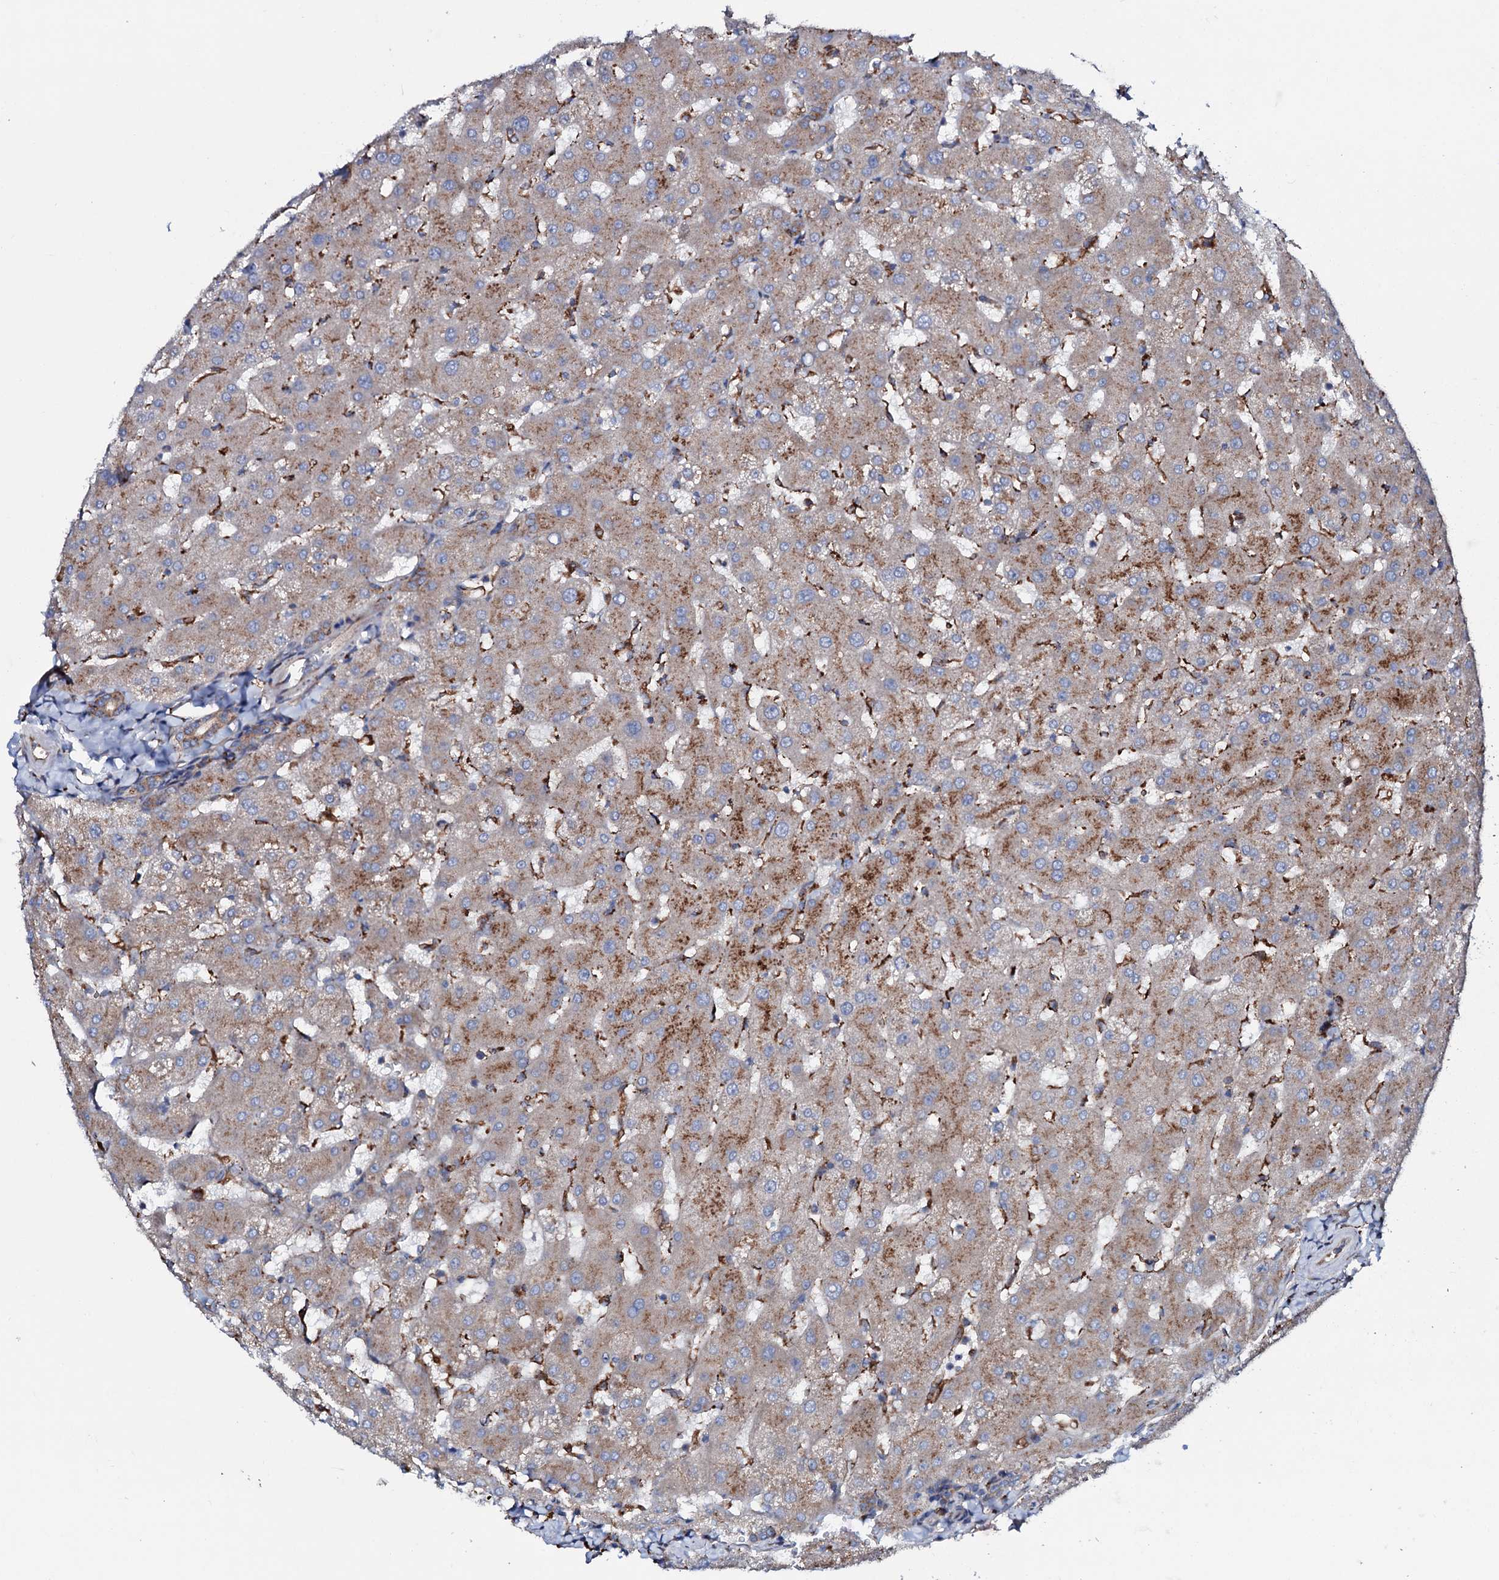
{"staining": {"intensity": "moderate", "quantity": ">75%", "location": "cytoplasmic/membranous"}, "tissue": "liver", "cell_type": "Cholangiocytes", "image_type": "normal", "snomed": [{"axis": "morphology", "description": "Normal tissue, NOS"}, {"axis": "topography", "description": "Liver"}], "caption": "An image showing moderate cytoplasmic/membranous staining in about >75% of cholangiocytes in normal liver, as visualized by brown immunohistochemical staining.", "gene": "P2RX4", "patient": {"sex": "female", "age": 63}}